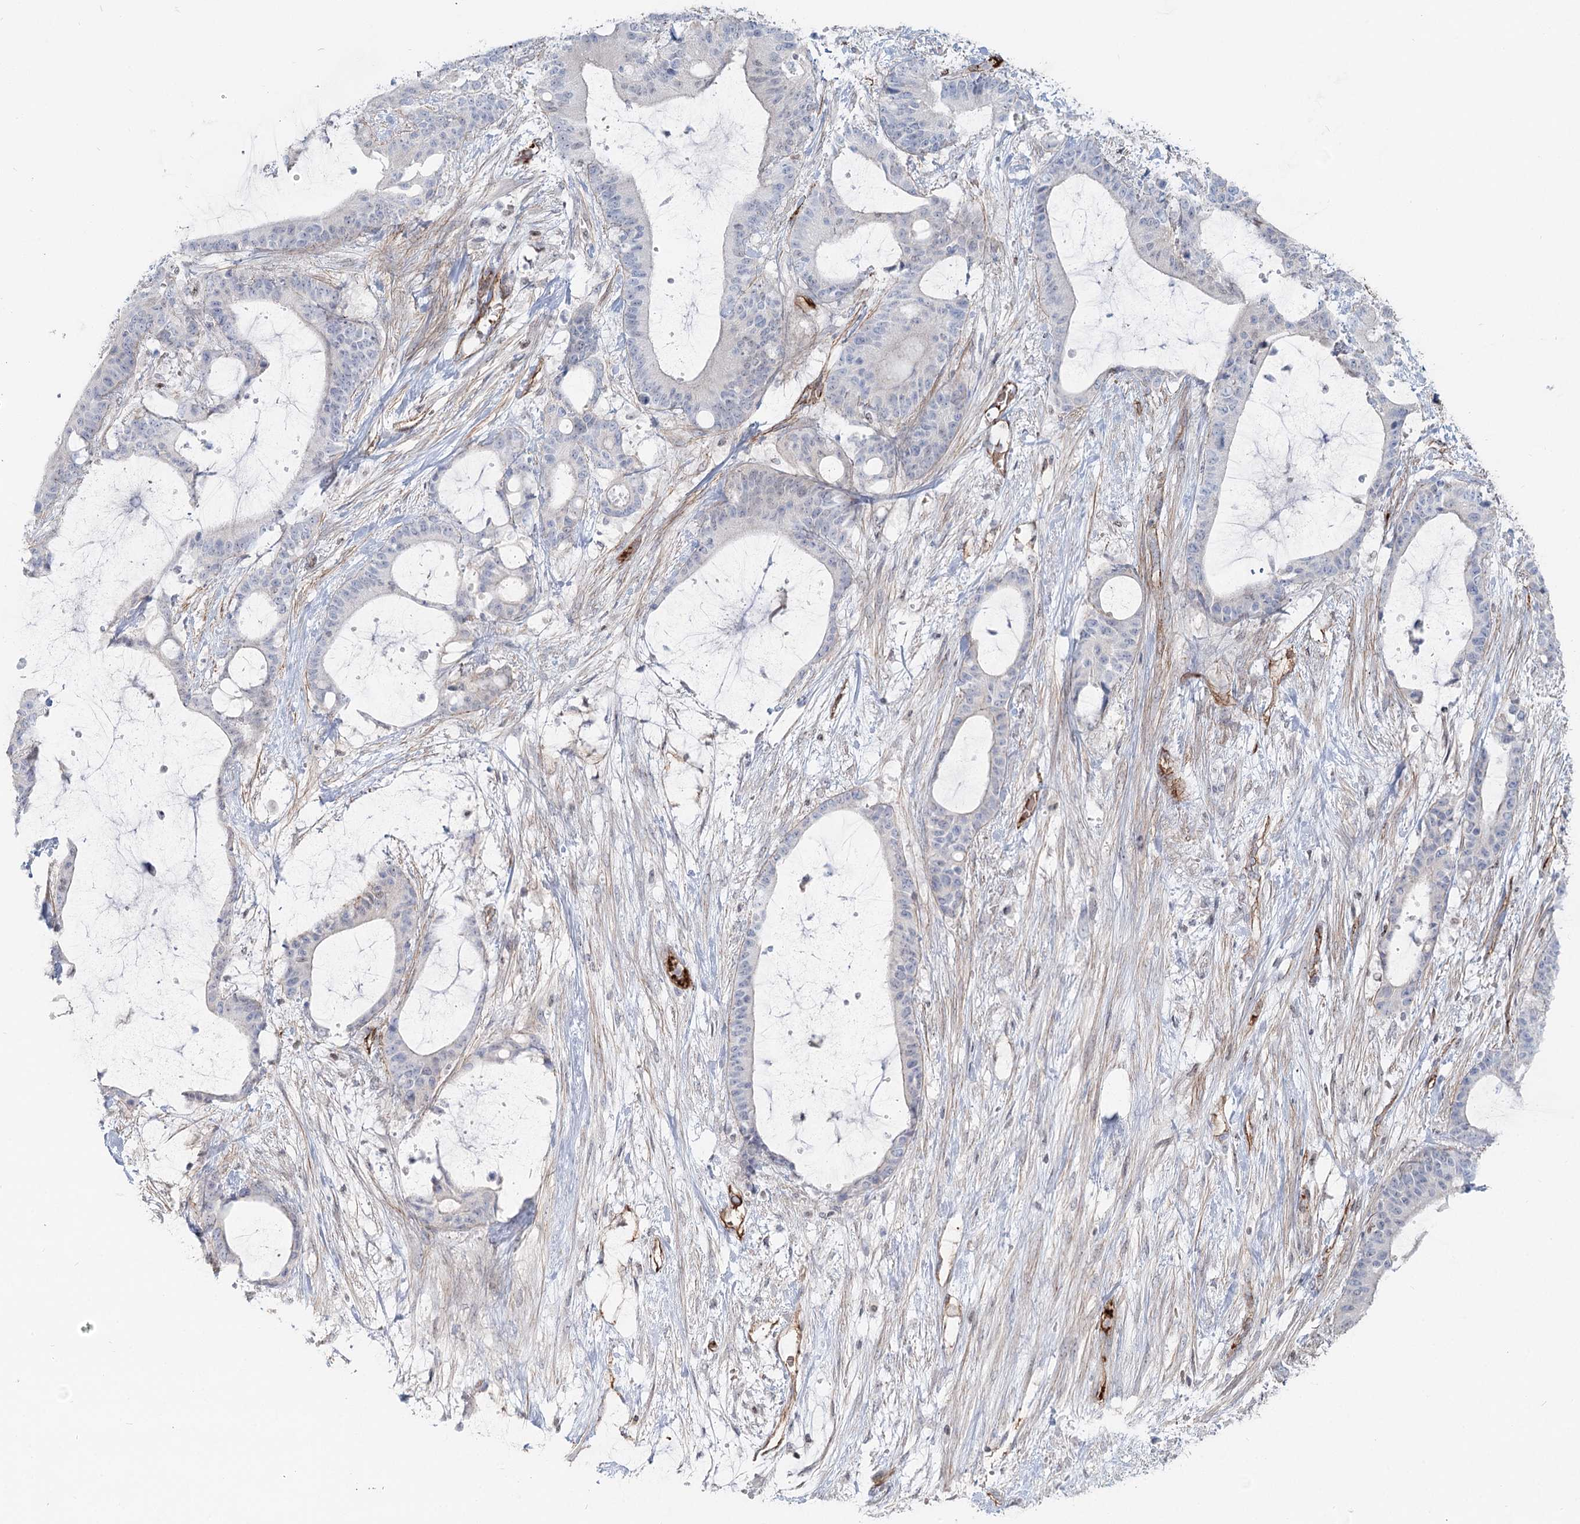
{"staining": {"intensity": "negative", "quantity": "none", "location": "none"}, "tissue": "liver cancer", "cell_type": "Tumor cells", "image_type": "cancer", "snomed": [{"axis": "morphology", "description": "Normal tissue, NOS"}, {"axis": "morphology", "description": "Cholangiocarcinoma"}, {"axis": "topography", "description": "Liver"}, {"axis": "topography", "description": "Peripheral nerve tissue"}], "caption": "Tumor cells show no significant positivity in liver cholangiocarcinoma.", "gene": "ZFYVE28", "patient": {"sex": "female", "age": 73}}